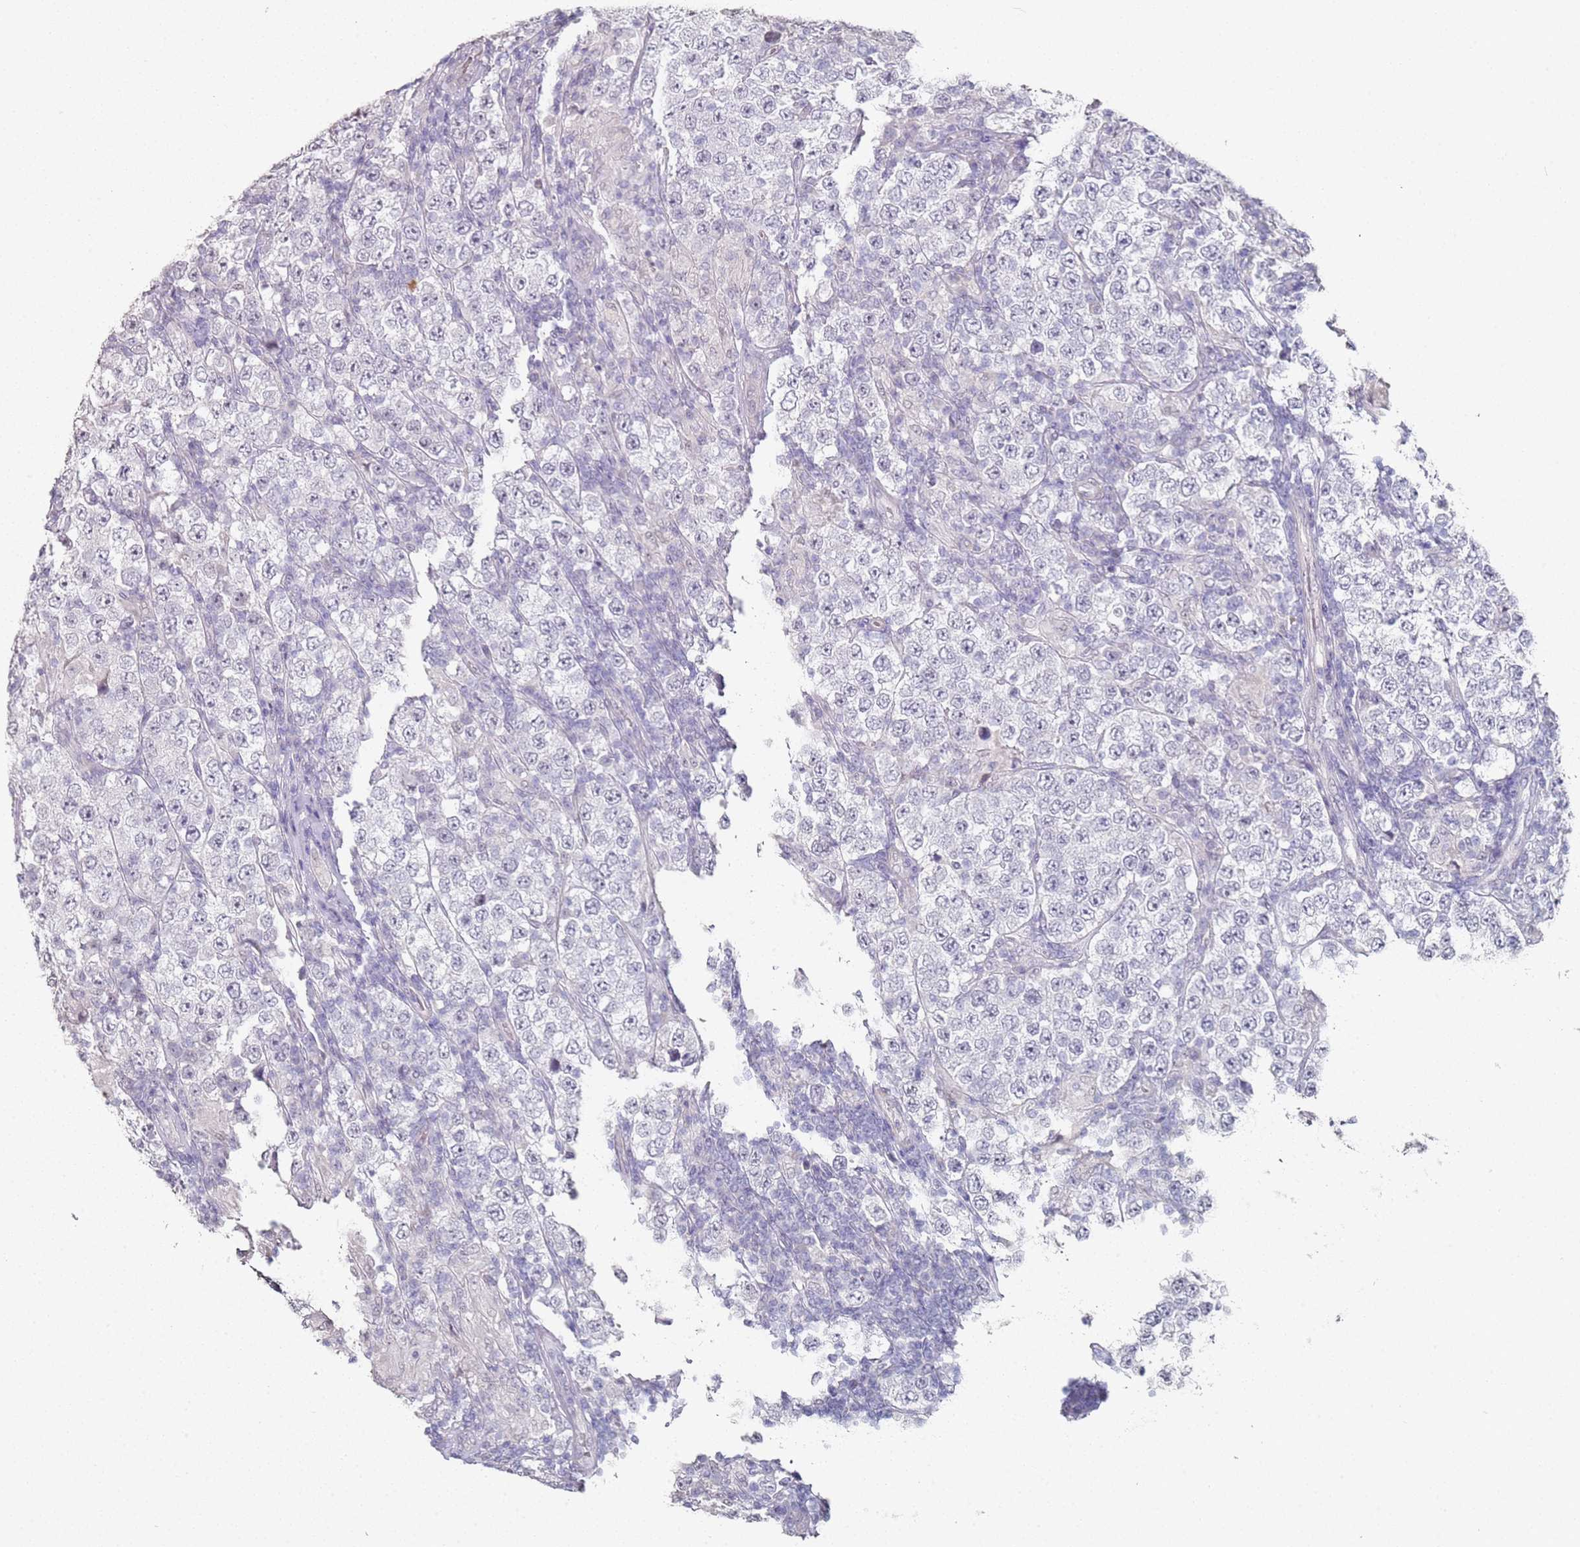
{"staining": {"intensity": "negative", "quantity": "none", "location": "none"}, "tissue": "testis cancer", "cell_type": "Tumor cells", "image_type": "cancer", "snomed": [{"axis": "morphology", "description": "Normal tissue, NOS"}, {"axis": "morphology", "description": "Urothelial carcinoma, High grade"}, {"axis": "morphology", "description": "Seminoma, NOS"}, {"axis": "morphology", "description": "Carcinoma, Embryonal, NOS"}, {"axis": "topography", "description": "Urinary bladder"}, {"axis": "topography", "description": "Testis"}], "caption": "Protein analysis of testis cancer (embryonal carcinoma) exhibits no significant expression in tumor cells.", "gene": "DNAH11", "patient": {"sex": "male", "age": 41}}